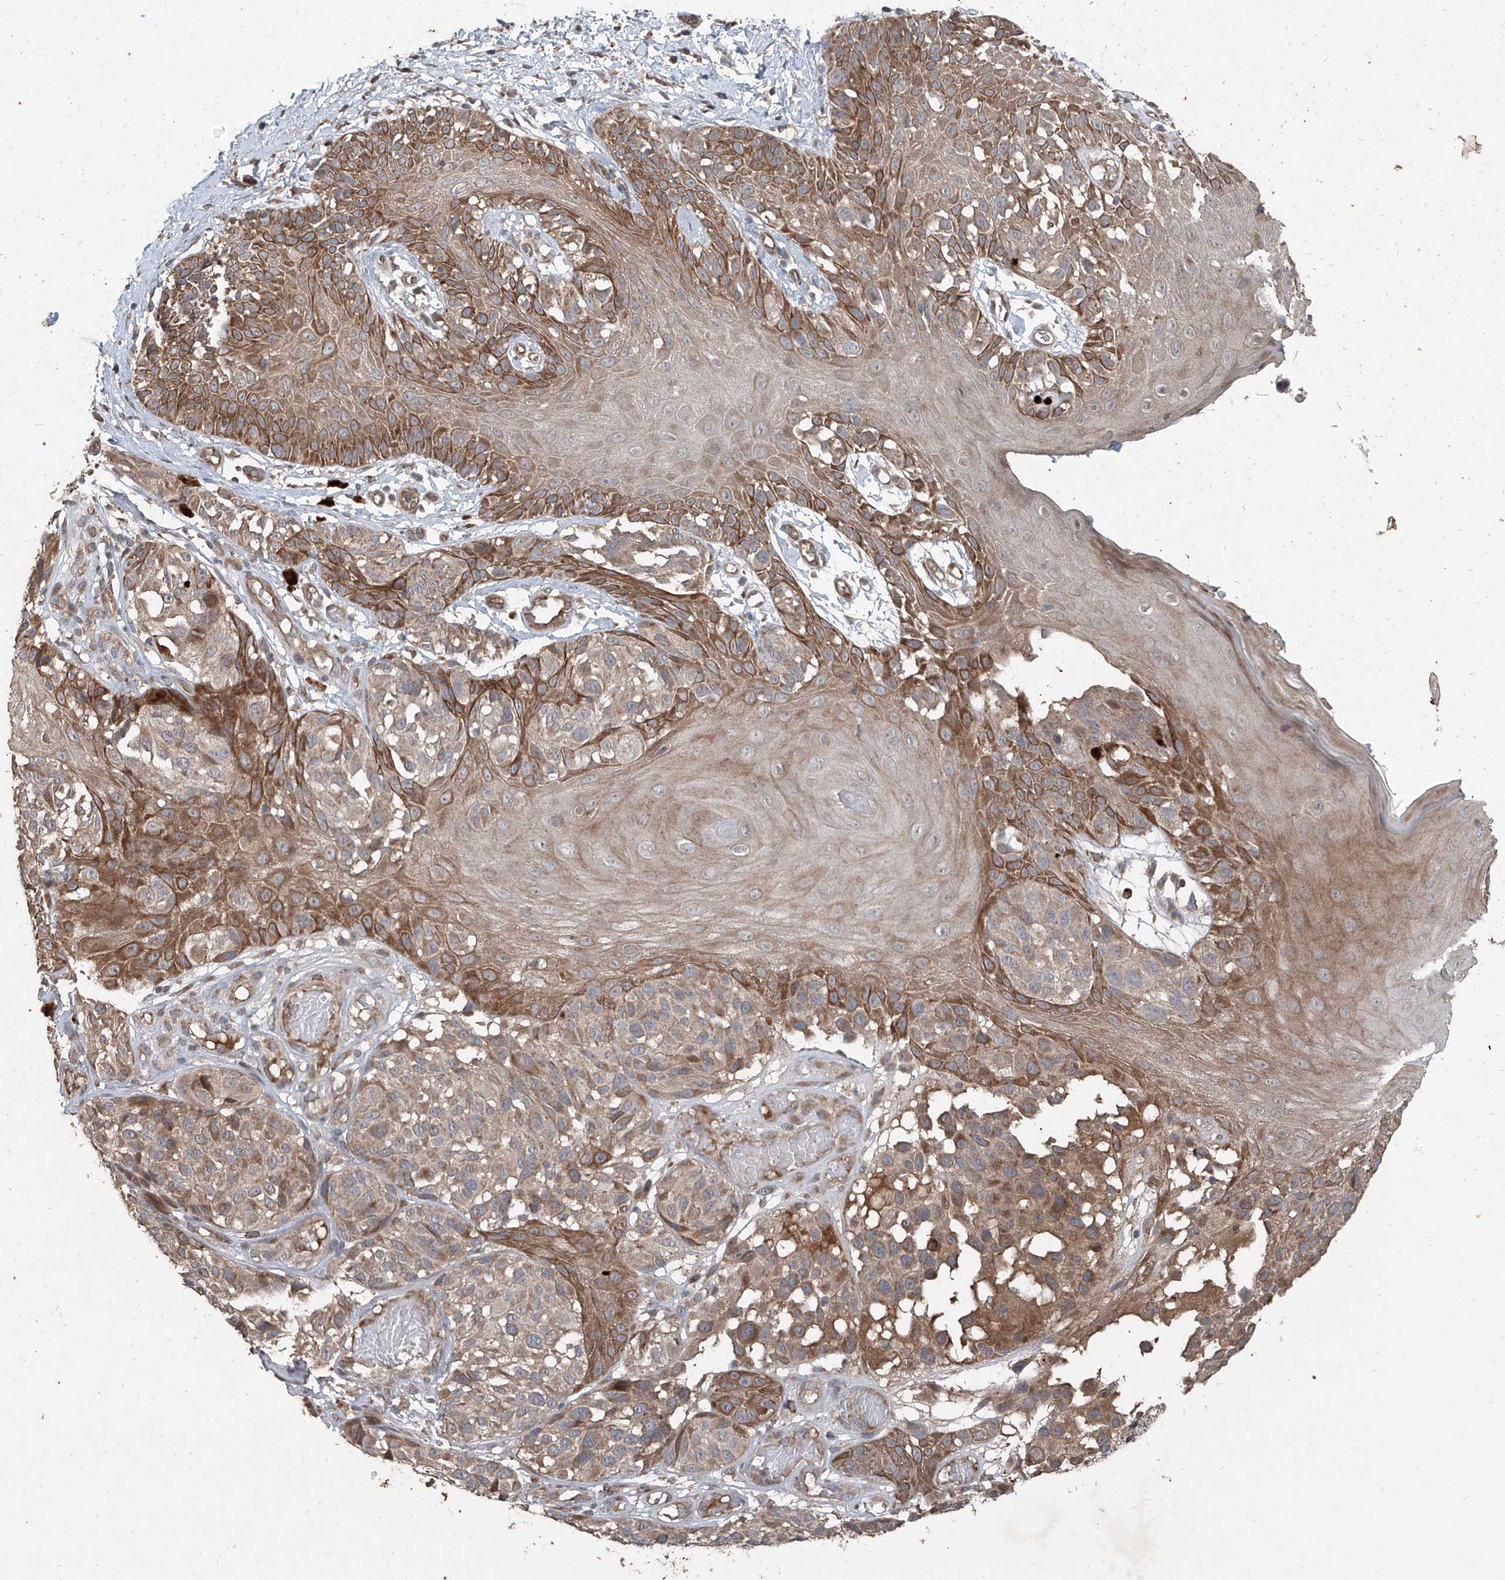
{"staining": {"intensity": "weak", "quantity": ">75%", "location": "cytoplasmic/membranous"}, "tissue": "melanoma", "cell_type": "Tumor cells", "image_type": "cancer", "snomed": [{"axis": "morphology", "description": "Malignant melanoma, NOS"}, {"axis": "topography", "description": "Skin"}], "caption": "Weak cytoplasmic/membranous positivity for a protein is seen in about >75% of tumor cells of melanoma using immunohistochemistry.", "gene": "CCN1", "patient": {"sex": "male", "age": 83}}